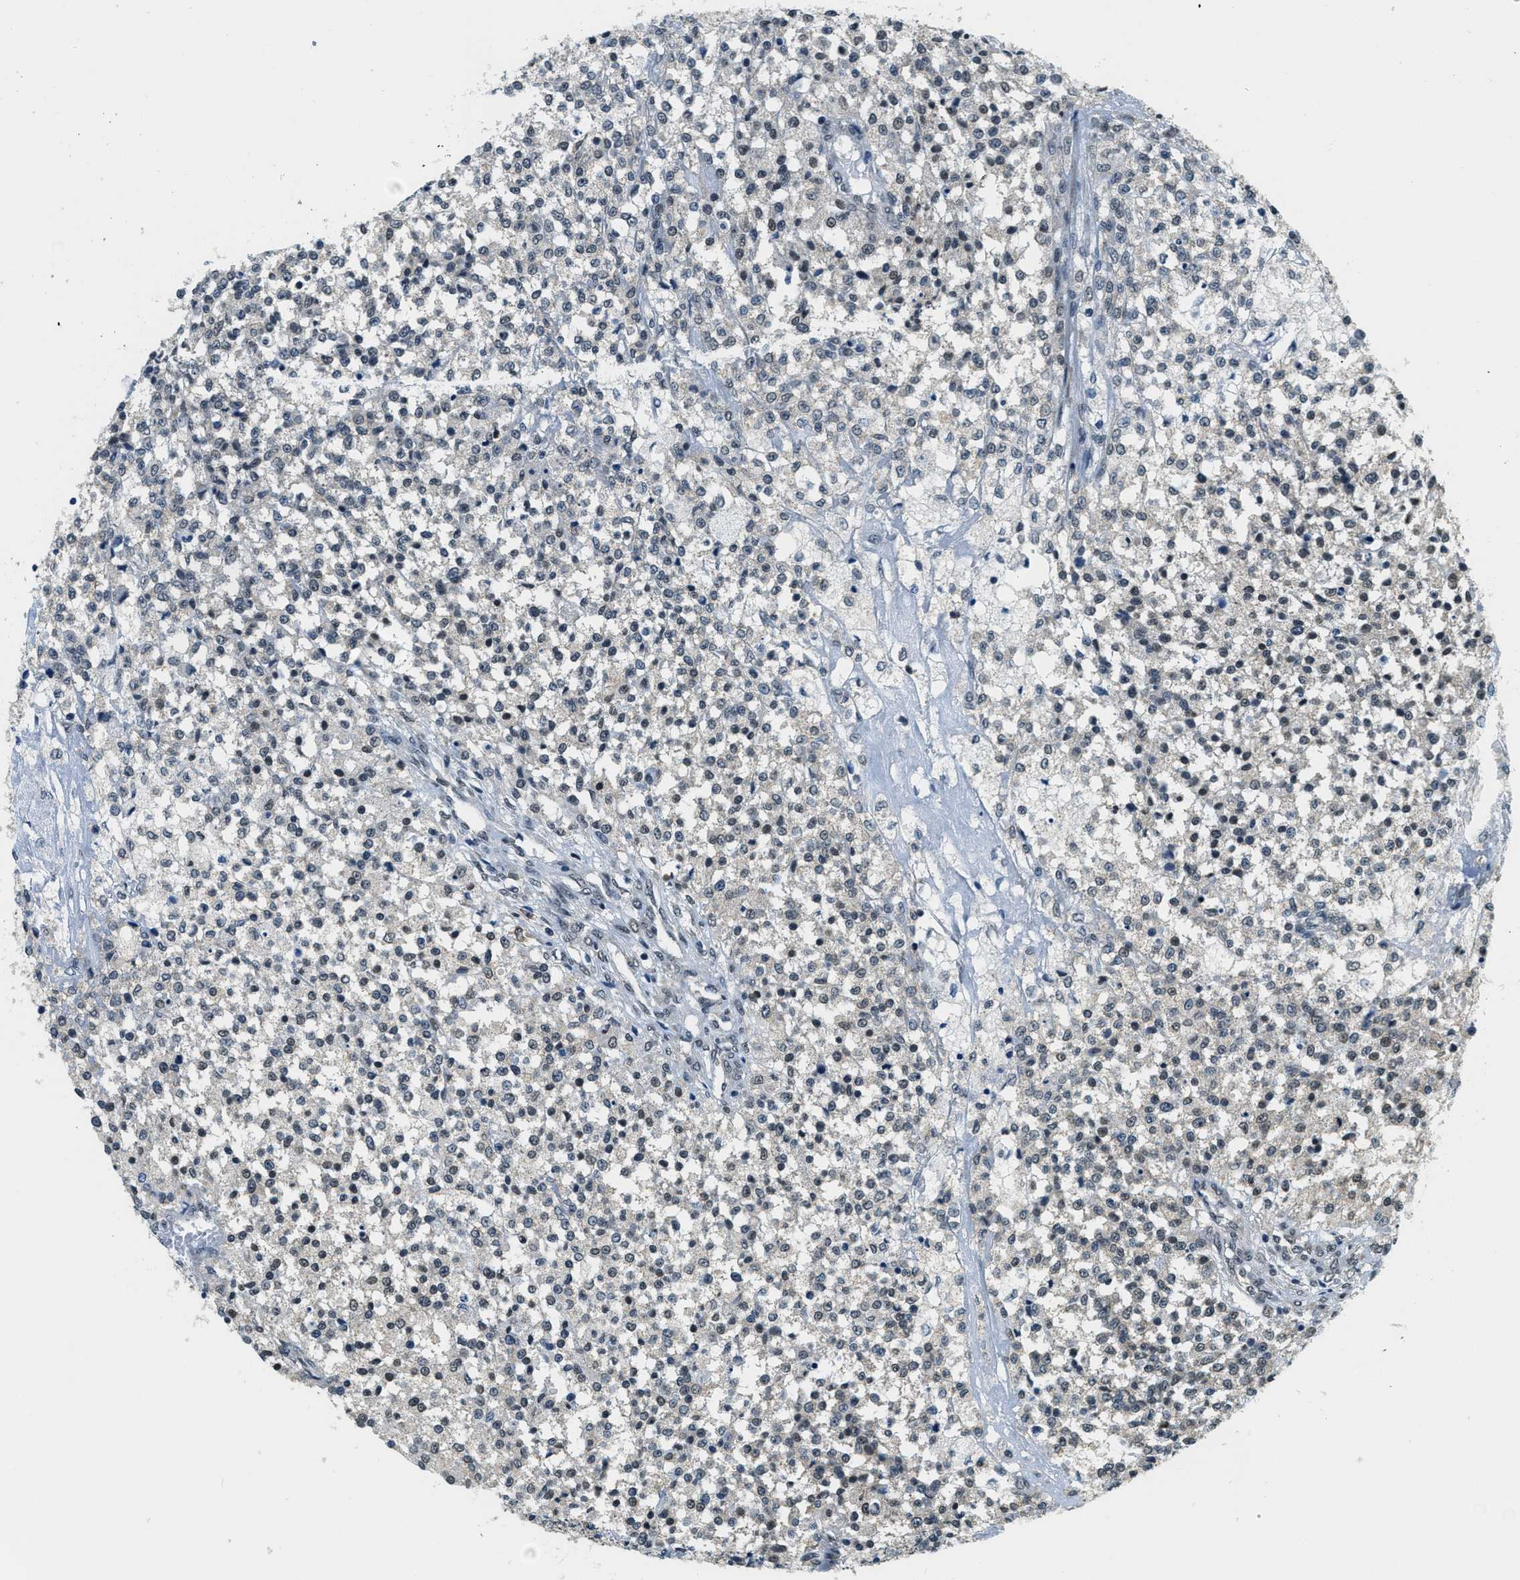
{"staining": {"intensity": "negative", "quantity": "none", "location": "none"}, "tissue": "testis cancer", "cell_type": "Tumor cells", "image_type": "cancer", "snomed": [{"axis": "morphology", "description": "Seminoma, NOS"}, {"axis": "topography", "description": "Testis"}], "caption": "Tumor cells are negative for brown protein staining in testis cancer.", "gene": "RAB11FIP1", "patient": {"sex": "male", "age": 59}}